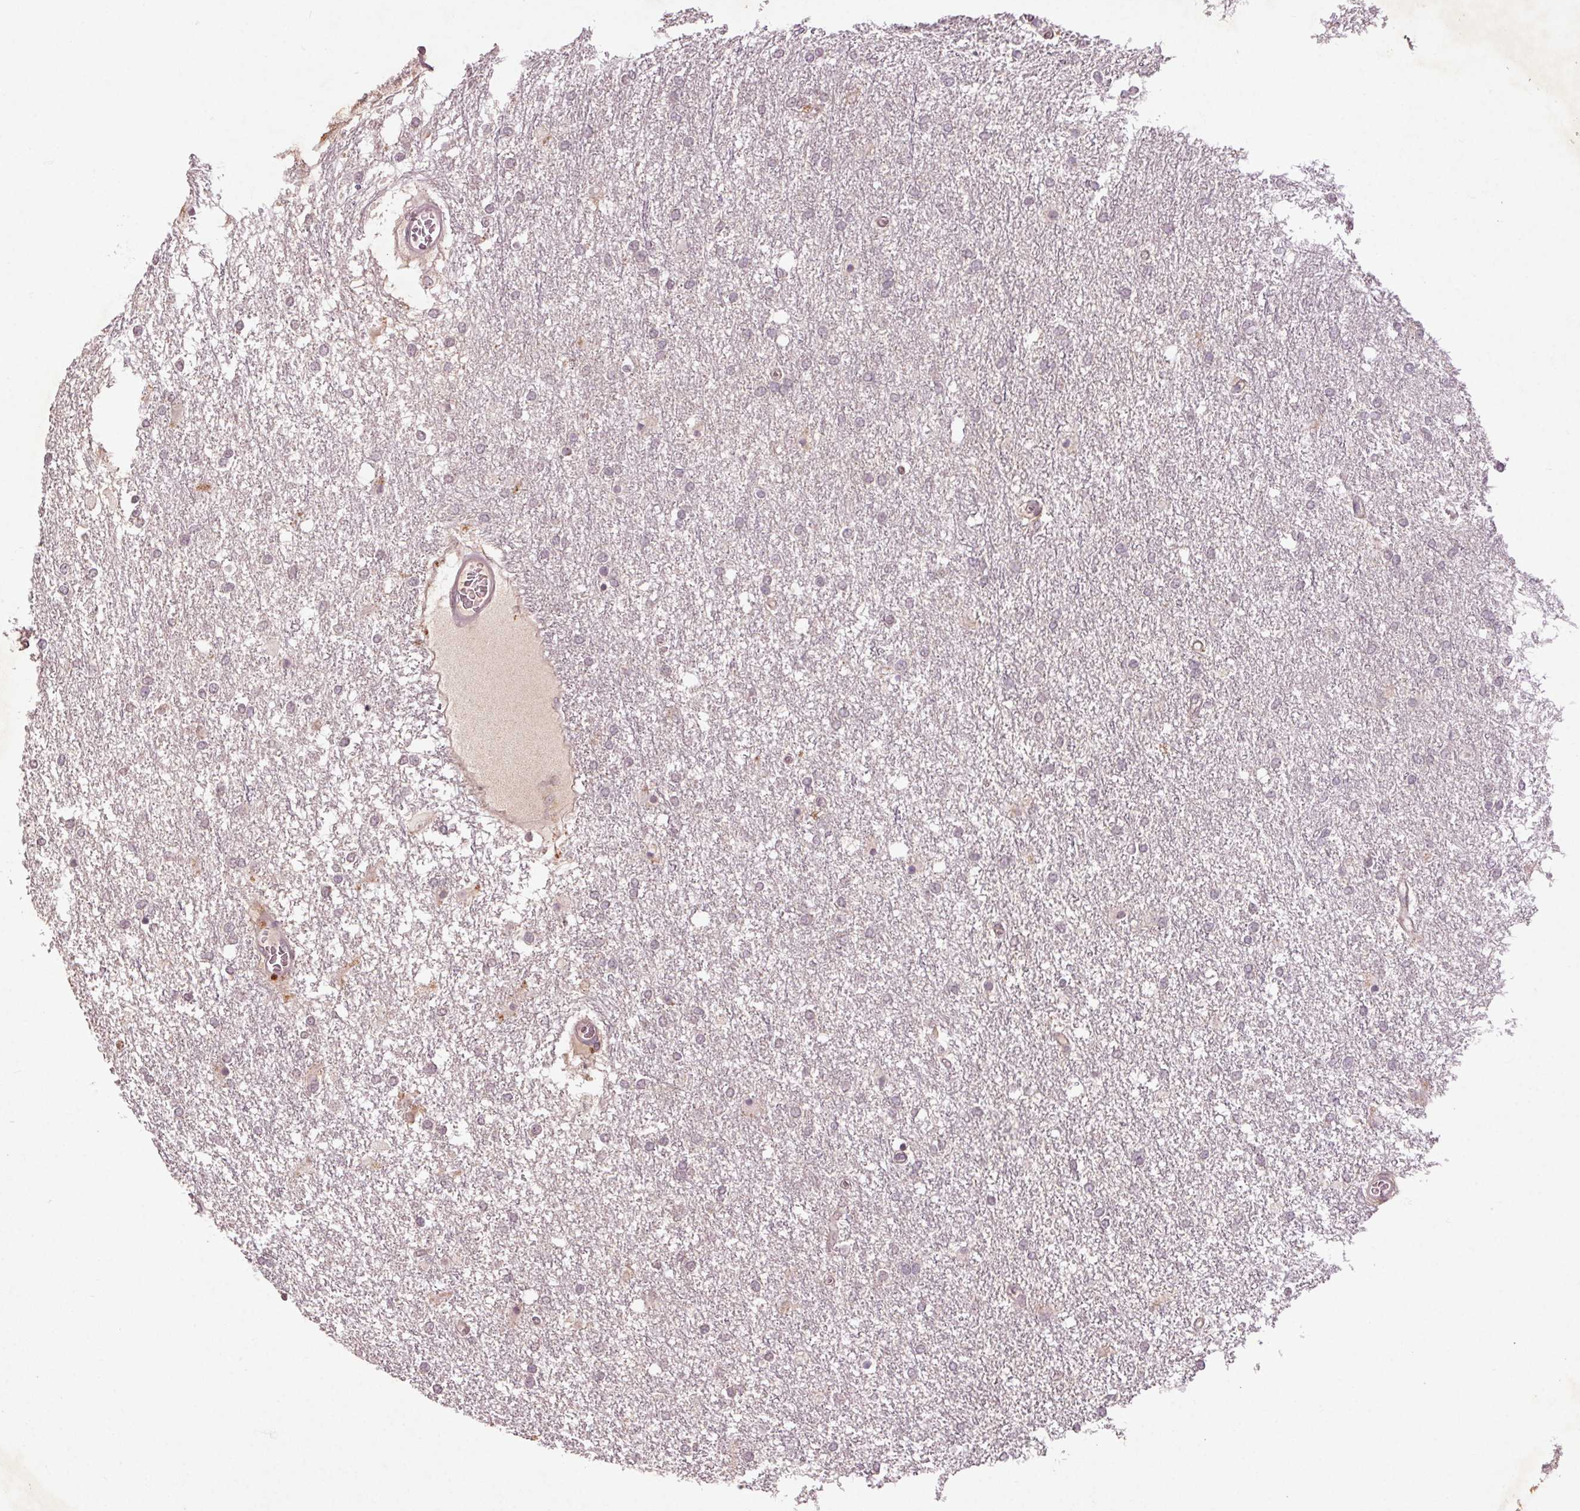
{"staining": {"intensity": "negative", "quantity": "none", "location": "none"}, "tissue": "glioma", "cell_type": "Tumor cells", "image_type": "cancer", "snomed": [{"axis": "morphology", "description": "Glioma, malignant, High grade"}, {"axis": "topography", "description": "Brain"}], "caption": "The image demonstrates no staining of tumor cells in glioma. (Brightfield microscopy of DAB (3,3'-diaminobenzidine) IHC at high magnification).", "gene": "KLRC3", "patient": {"sex": "female", "age": 61}}